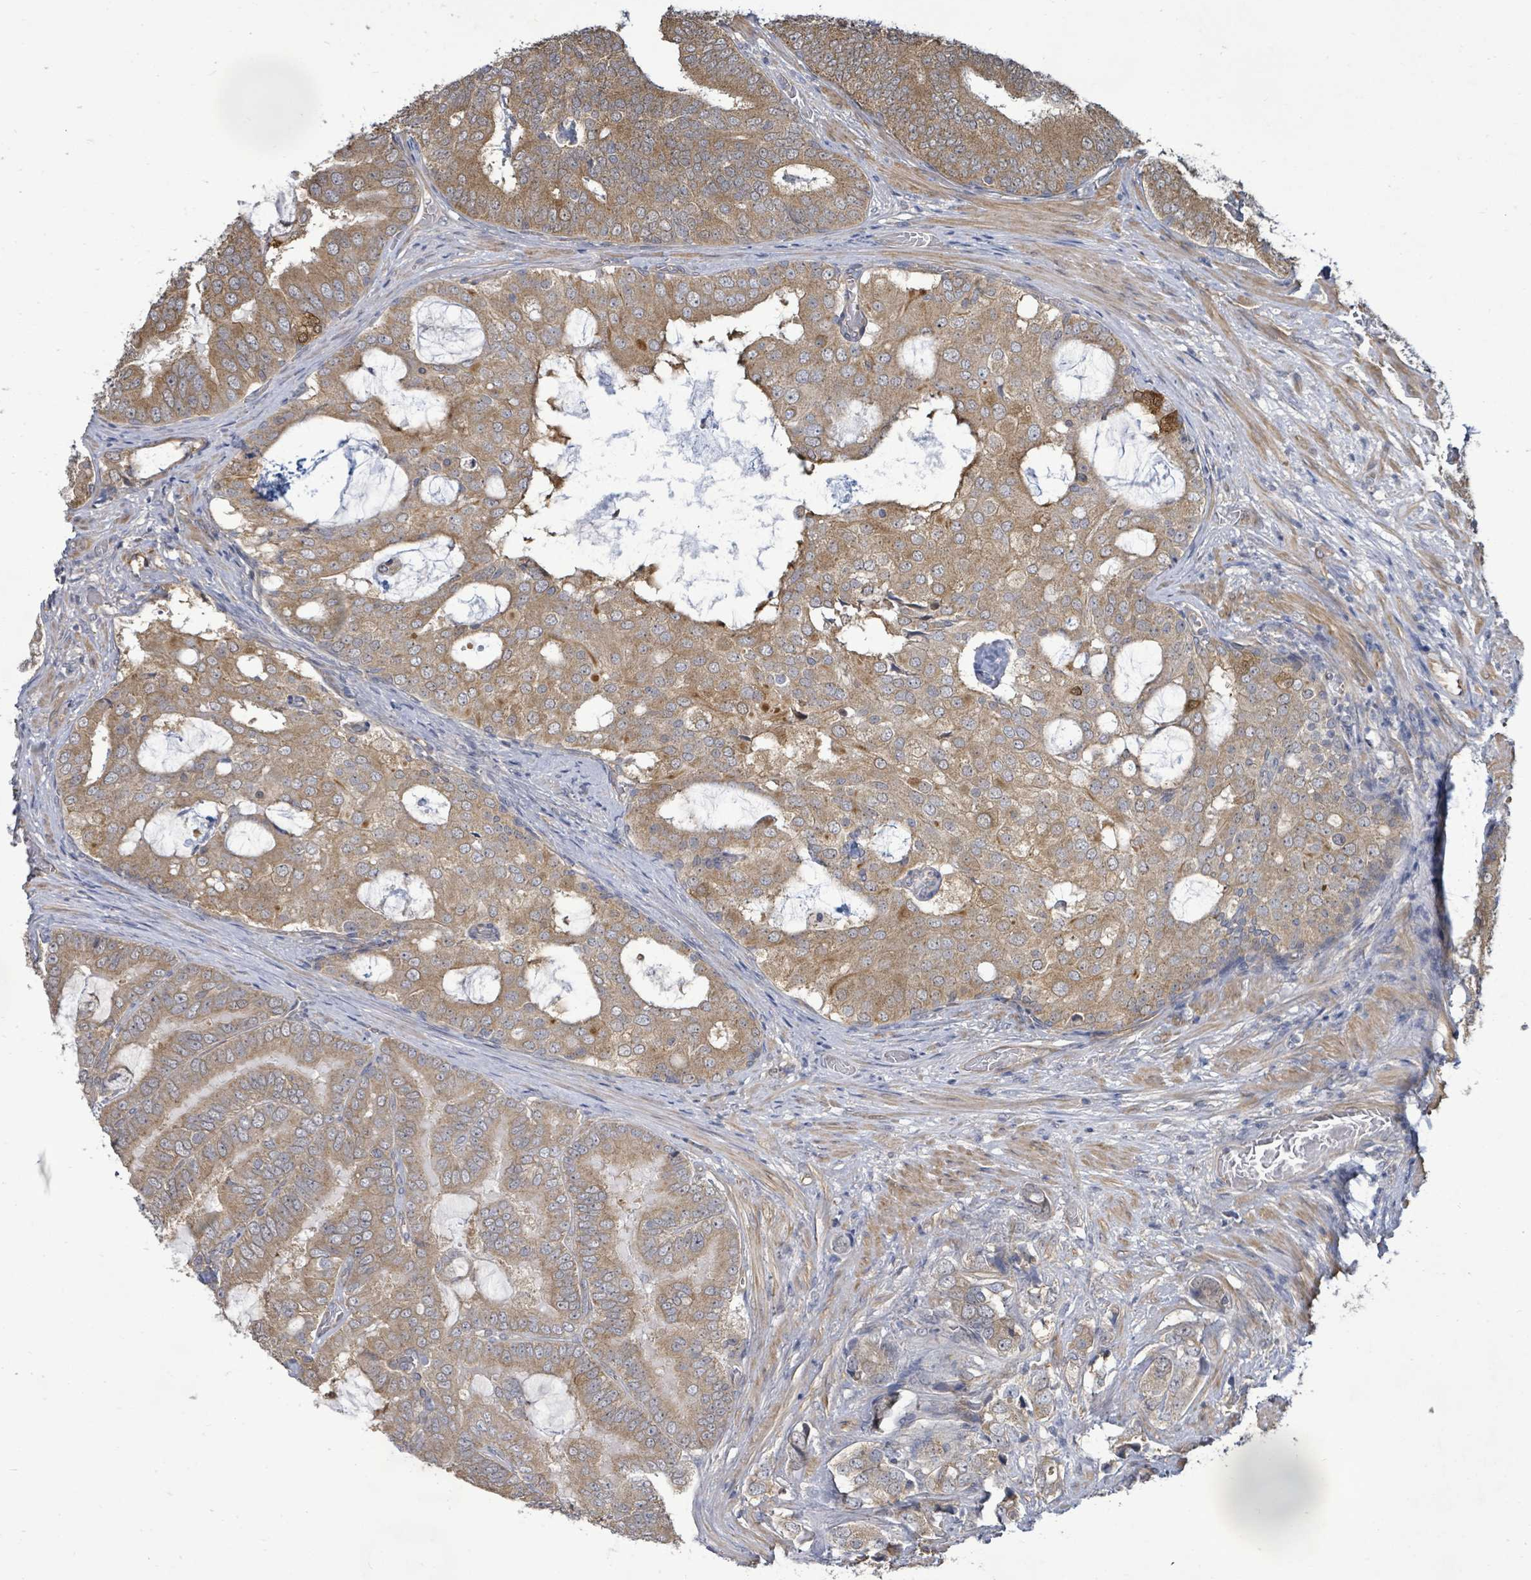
{"staining": {"intensity": "moderate", "quantity": "25%-75%", "location": "cytoplasmic/membranous"}, "tissue": "prostate cancer", "cell_type": "Tumor cells", "image_type": "cancer", "snomed": [{"axis": "morphology", "description": "Adenocarcinoma, High grade"}, {"axis": "topography", "description": "Prostate"}], "caption": "Prostate adenocarcinoma (high-grade) stained for a protein shows moderate cytoplasmic/membranous positivity in tumor cells. (IHC, brightfield microscopy, high magnification).", "gene": "KBTBD11", "patient": {"sex": "male", "age": 55}}